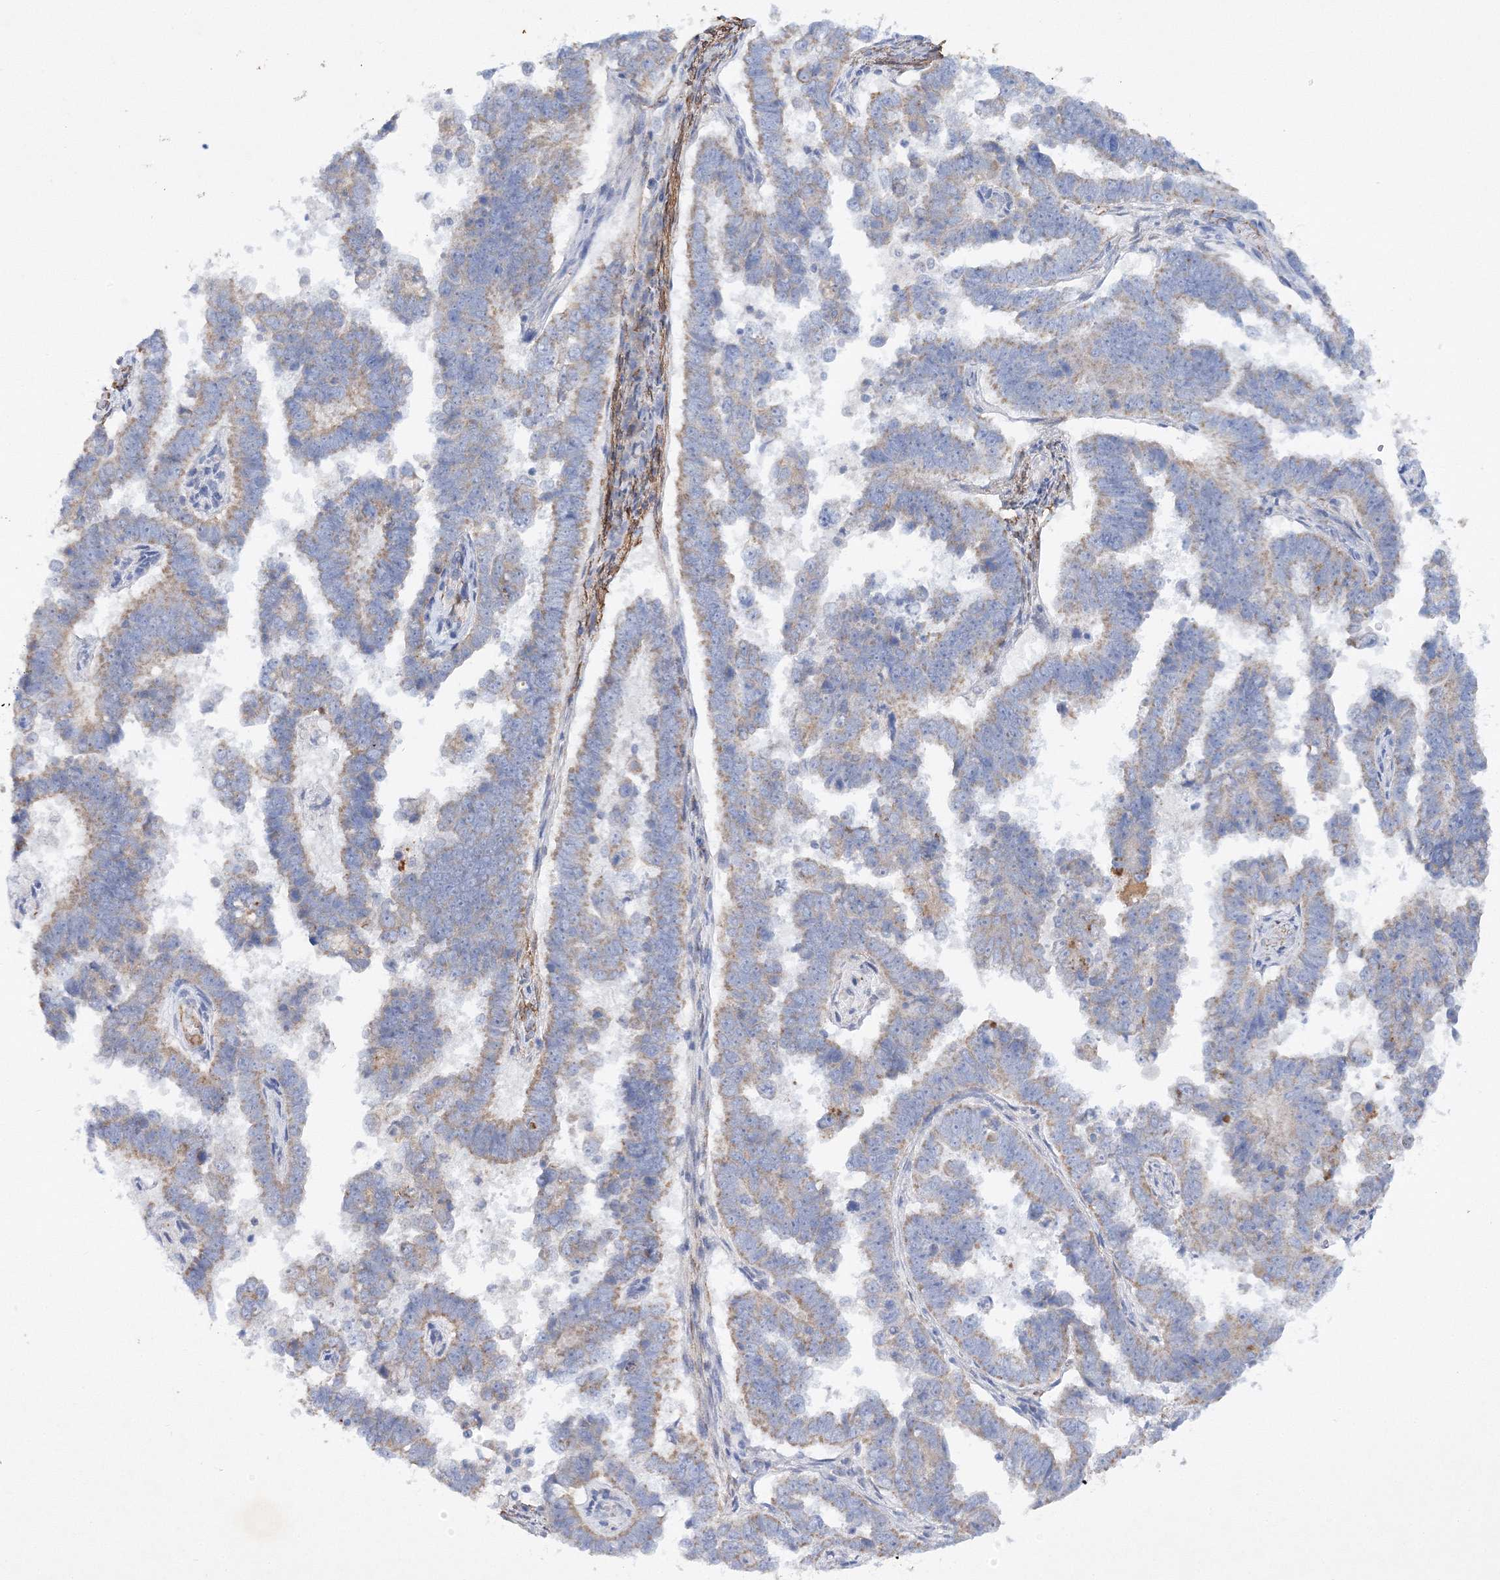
{"staining": {"intensity": "weak", "quantity": "25%-75%", "location": "cytoplasmic/membranous"}, "tissue": "endometrial cancer", "cell_type": "Tumor cells", "image_type": "cancer", "snomed": [{"axis": "morphology", "description": "Adenocarcinoma, NOS"}, {"axis": "topography", "description": "Endometrium"}], "caption": "This micrograph reveals IHC staining of human endometrial adenocarcinoma, with low weak cytoplasmic/membranous expression in about 25%-75% of tumor cells.", "gene": "RTN2", "patient": {"sex": "female", "age": 75}}